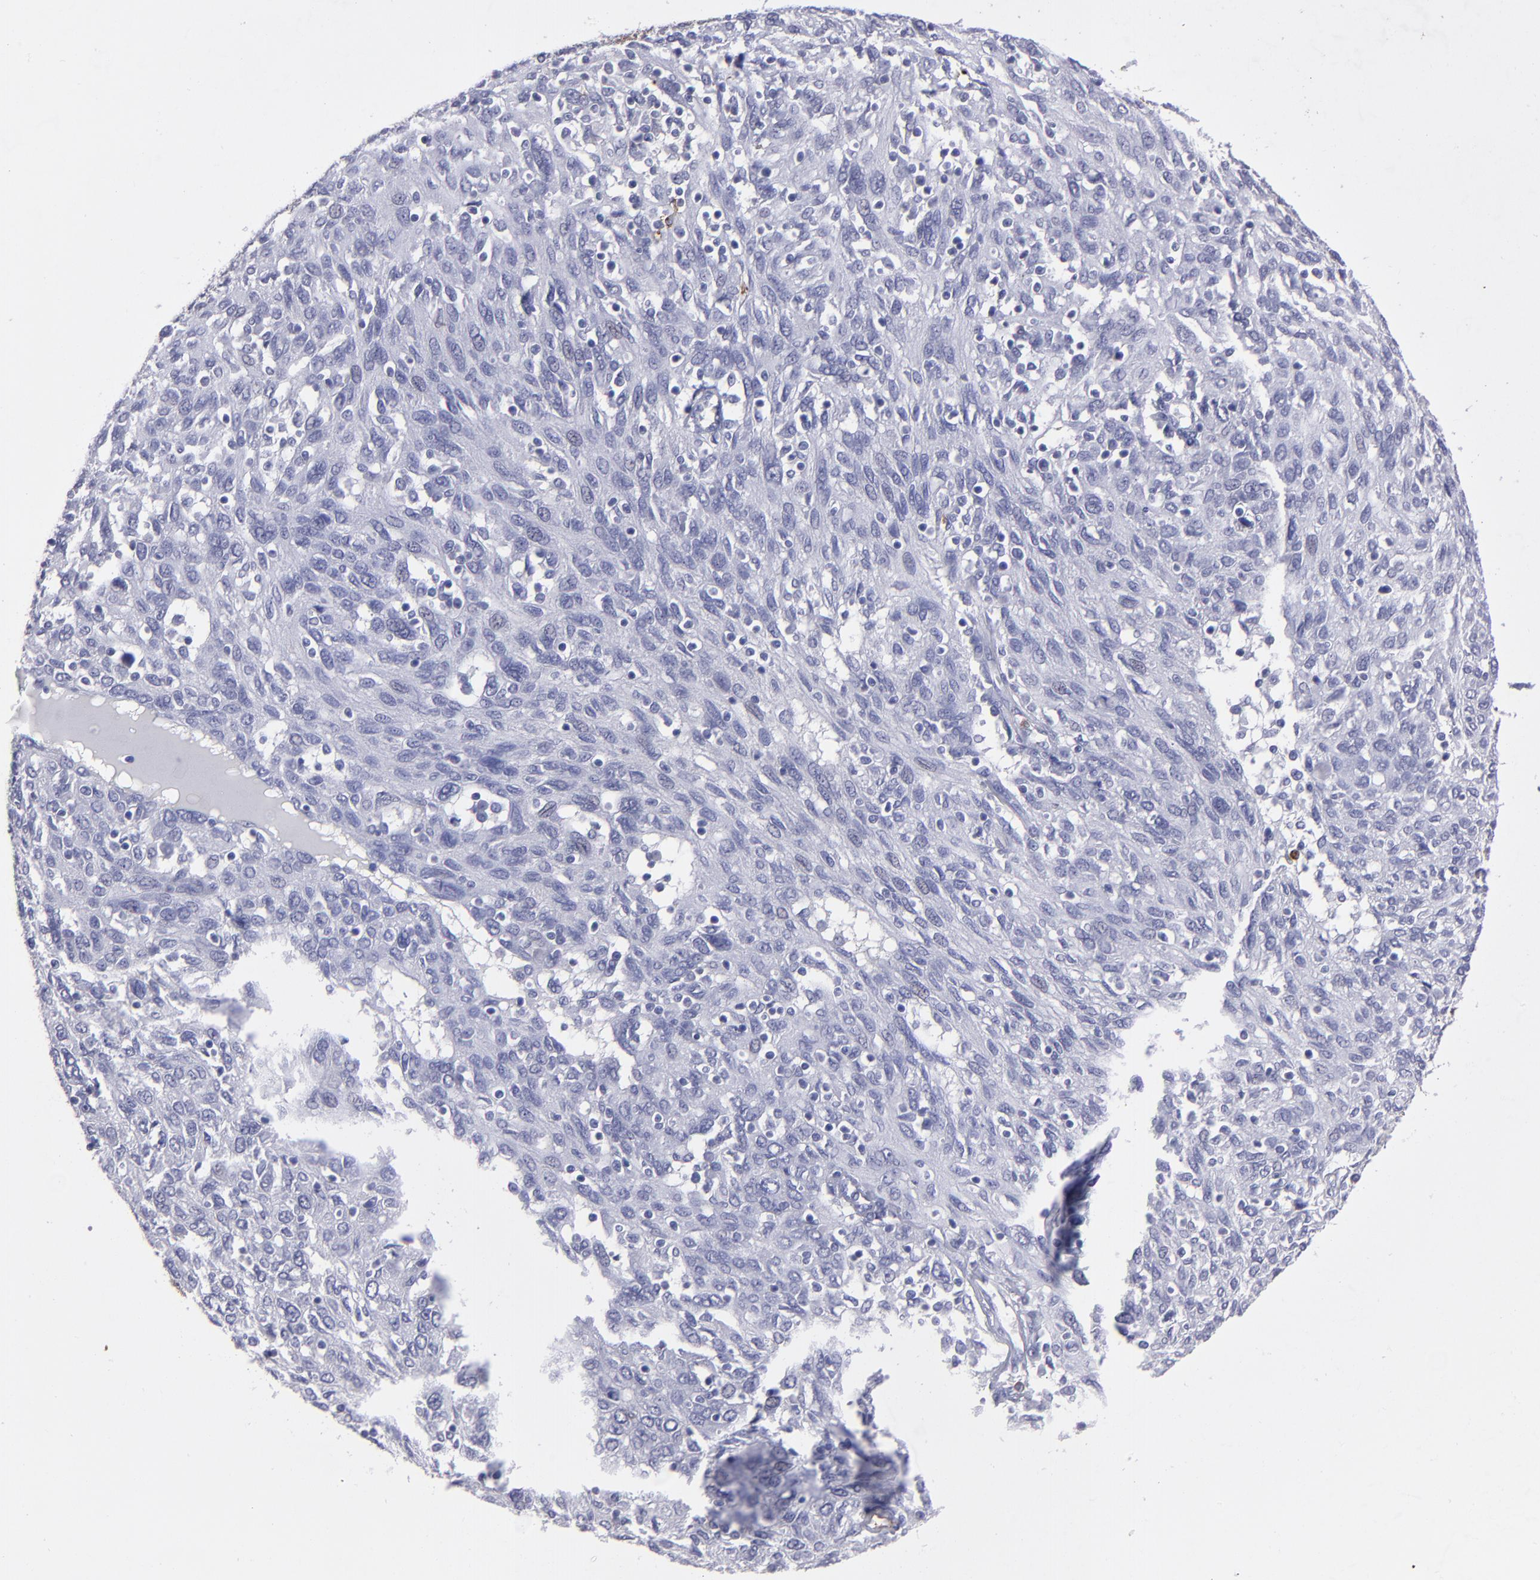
{"staining": {"intensity": "negative", "quantity": "none", "location": "none"}, "tissue": "ovarian cancer", "cell_type": "Tumor cells", "image_type": "cancer", "snomed": [{"axis": "morphology", "description": "Carcinoma, endometroid"}, {"axis": "topography", "description": "Ovary"}], "caption": "Tumor cells show no significant protein expression in ovarian cancer.", "gene": "CD36", "patient": {"sex": "female", "age": 50}}